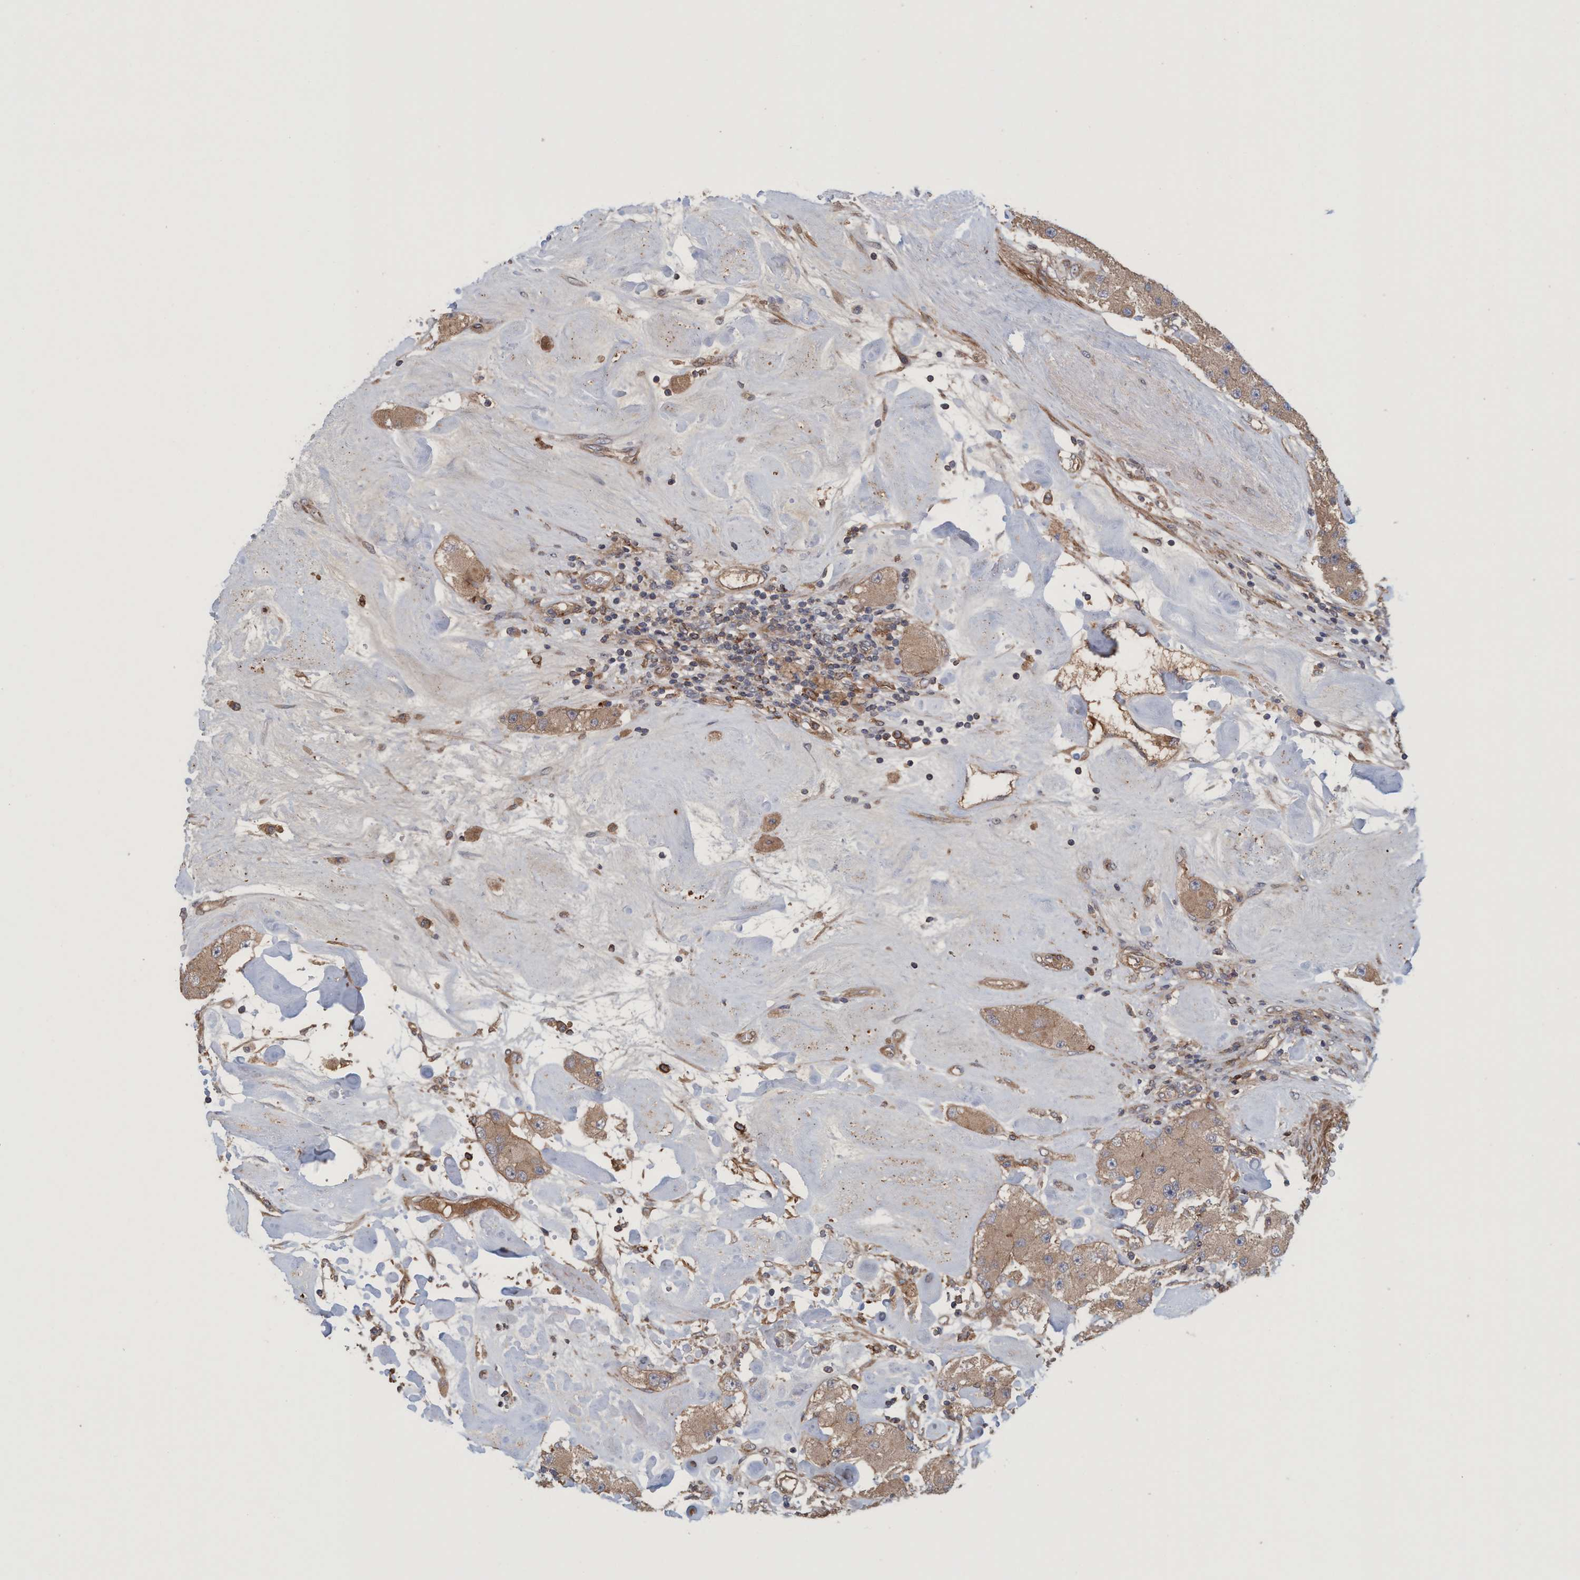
{"staining": {"intensity": "moderate", "quantity": ">75%", "location": "cytoplasmic/membranous"}, "tissue": "carcinoid", "cell_type": "Tumor cells", "image_type": "cancer", "snomed": [{"axis": "morphology", "description": "Carcinoid, malignant, NOS"}, {"axis": "topography", "description": "Pancreas"}], "caption": "Human malignant carcinoid stained for a protein (brown) shows moderate cytoplasmic/membranous positive expression in approximately >75% of tumor cells.", "gene": "SPECC1", "patient": {"sex": "male", "age": 41}}